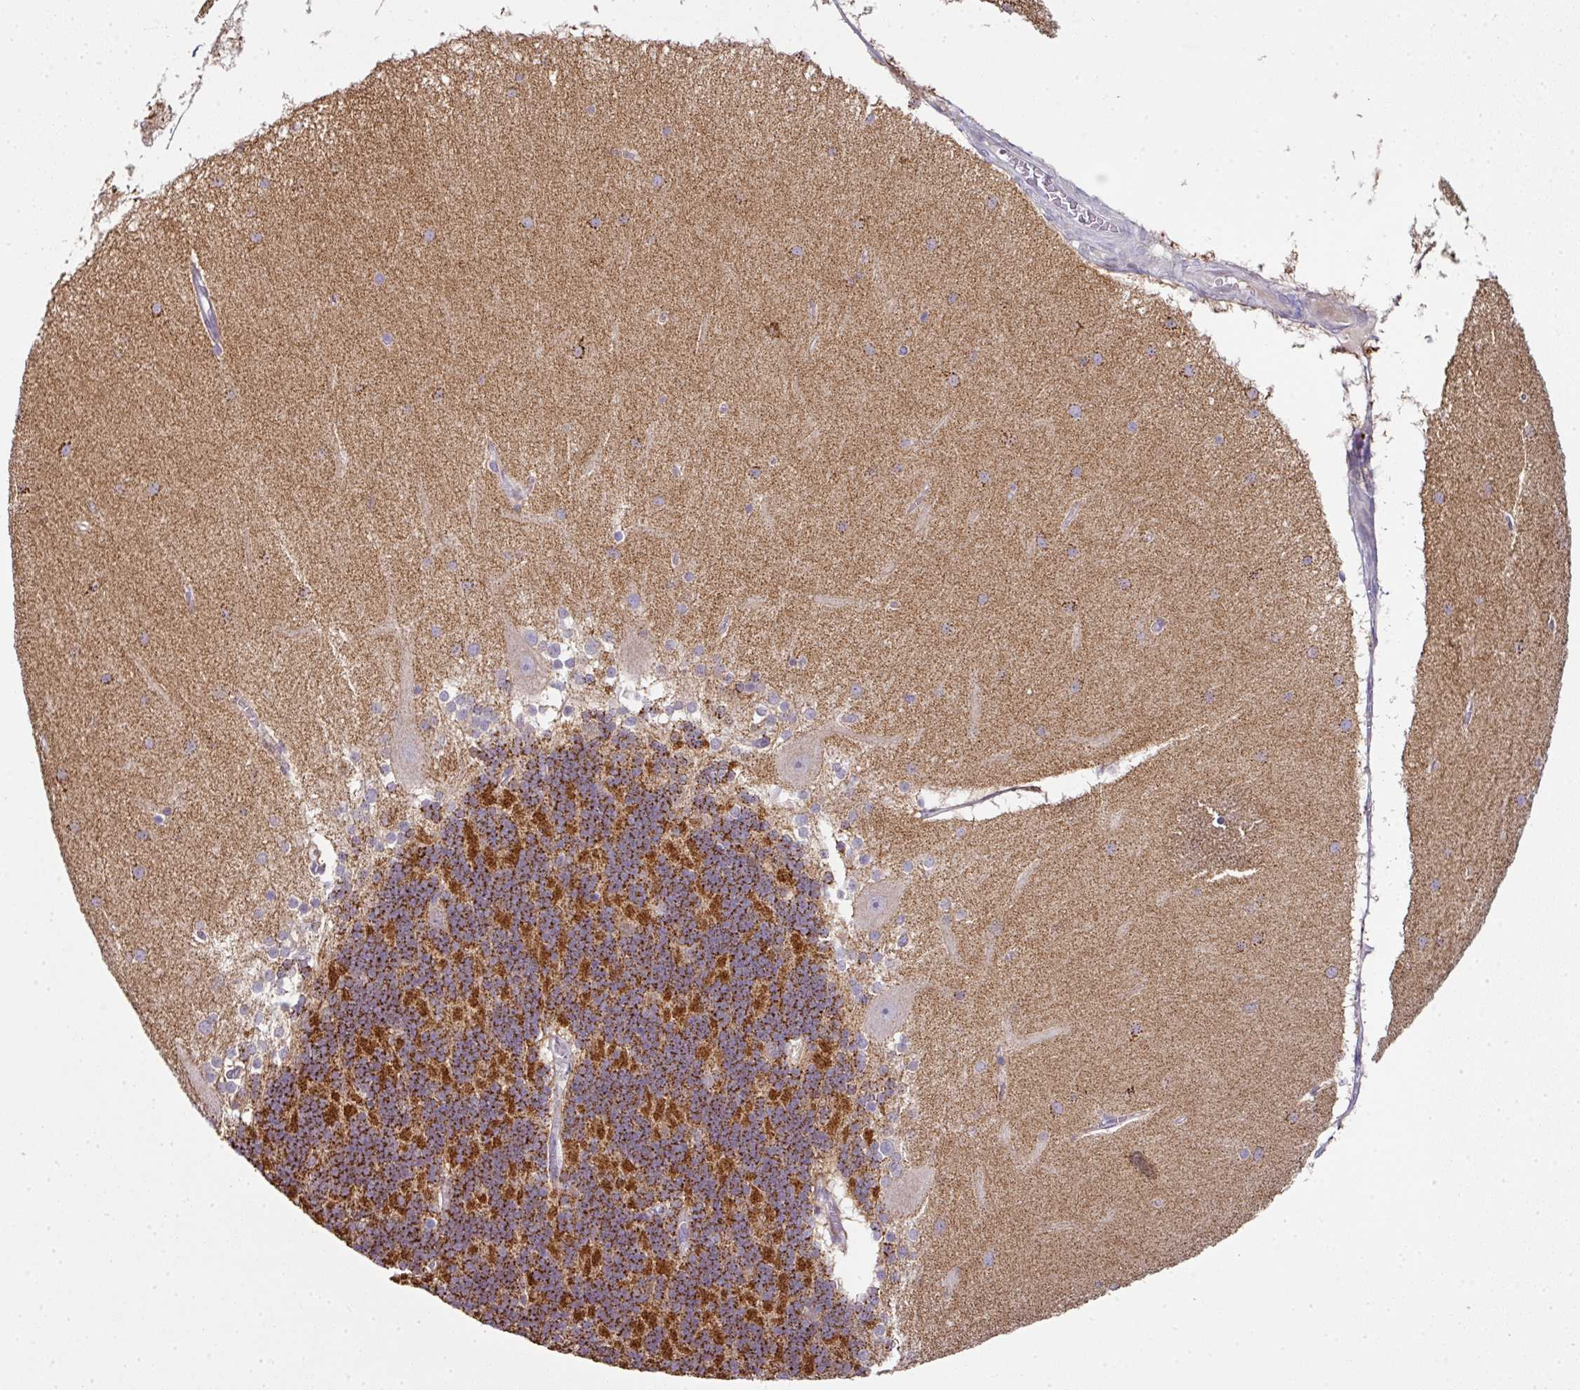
{"staining": {"intensity": "strong", "quantity": ">75%", "location": "cytoplasmic/membranous"}, "tissue": "cerebellum", "cell_type": "Cells in granular layer", "image_type": "normal", "snomed": [{"axis": "morphology", "description": "Normal tissue, NOS"}, {"axis": "topography", "description": "Cerebellum"}], "caption": "Immunohistochemistry (IHC) (DAB) staining of unremarkable cerebellum displays strong cytoplasmic/membranous protein positivity in approximately >75% of cells in granular layer. (brown staining indicates protein expression, while blue staining denotes nuclei).", "gene": "ANKRD18A", "patient": {"sex": "female", "age": 54}}